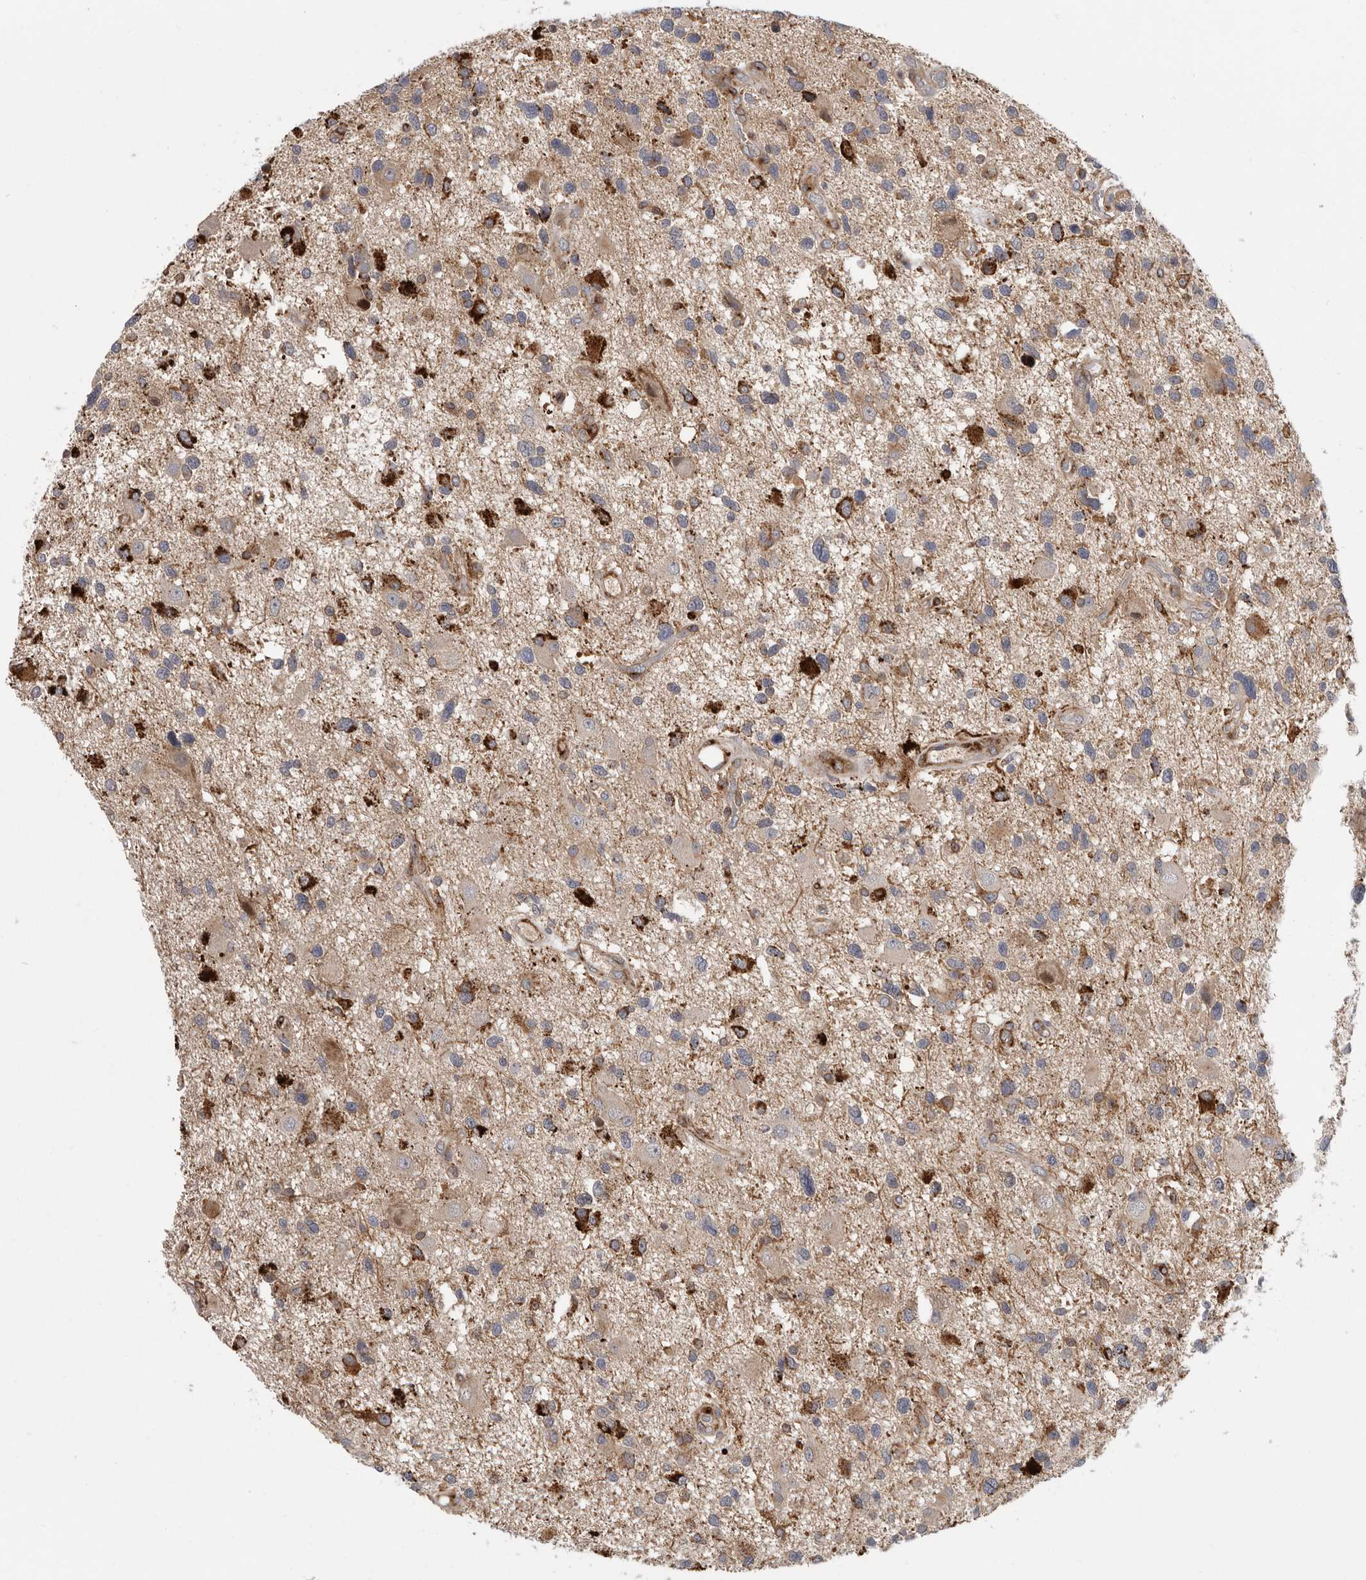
{"staining": {"intensity": "weak", "quantity": "25%-75%", "location": "cytoplasmic/membranous"}, "tissue": "glioma", "cell_type": "Tumor cells", "image_type": "cancer", "snomed": [{"axis": "morphology", "description": "Glioma, malignant, High grade"}, {"axis": "topography", "description": "Brain"}], "caption": "The image shows staining of glioma, revealing weak cytoplasmic/membranous protein staining (brown color) within tumor cells. (Brightfield microscopy of DAB IHC at high magnification).", "gene": "ATXN3L", "patient": {"sex": "male", "age": 33}}